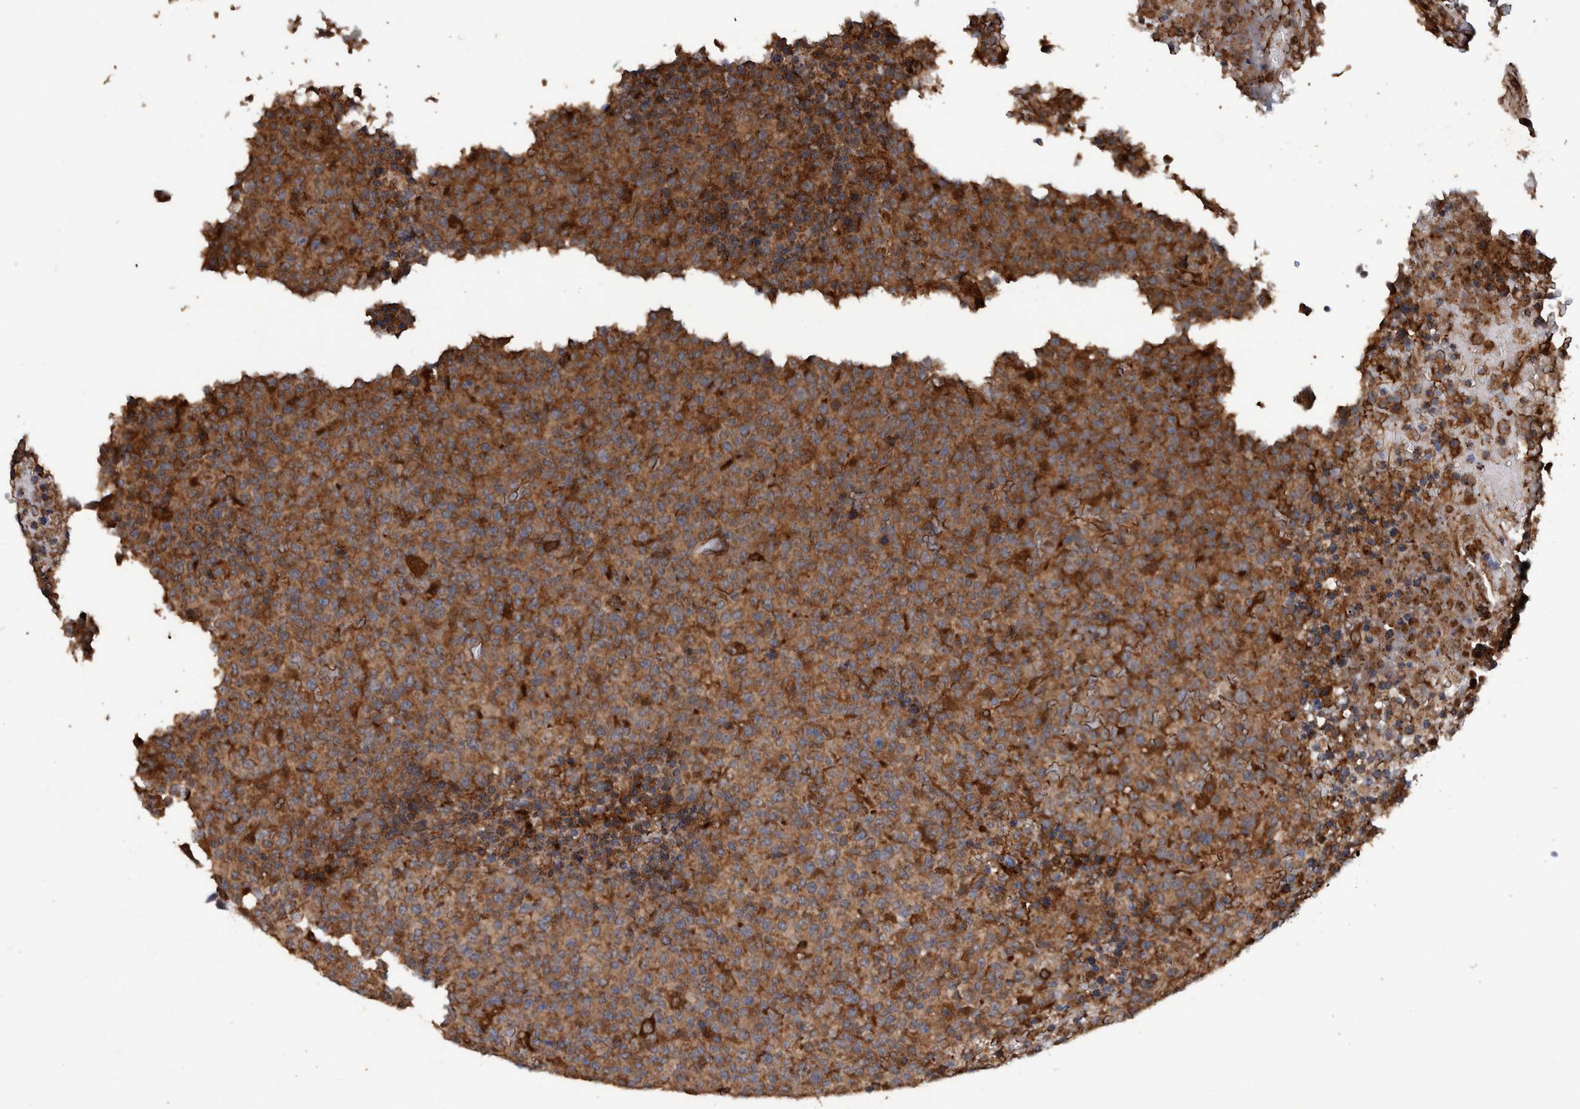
{"staining": {"intensity": "strong", "quantity": ">75%", "location": "cytoplasmic/membranous"}, "tissue": "lymphoma", "cell_type": "Tumor cells", "image_type": "cancer", "snomed": [{"axis": "morphology", "description": "Malignant lymphoma, non-Hodgkin's type, High grade"}, {"axis": "topography", "description": "Lymph node"}], "caption": "High-power microscopy captured an immunohistochemistry histopathology image of lymphoma, revealing strong cytoplasmic/membranous expression in about >75% of tumor cells.", "gene": "TRIM16", "patient": {"sex": "male", "age": 13}}